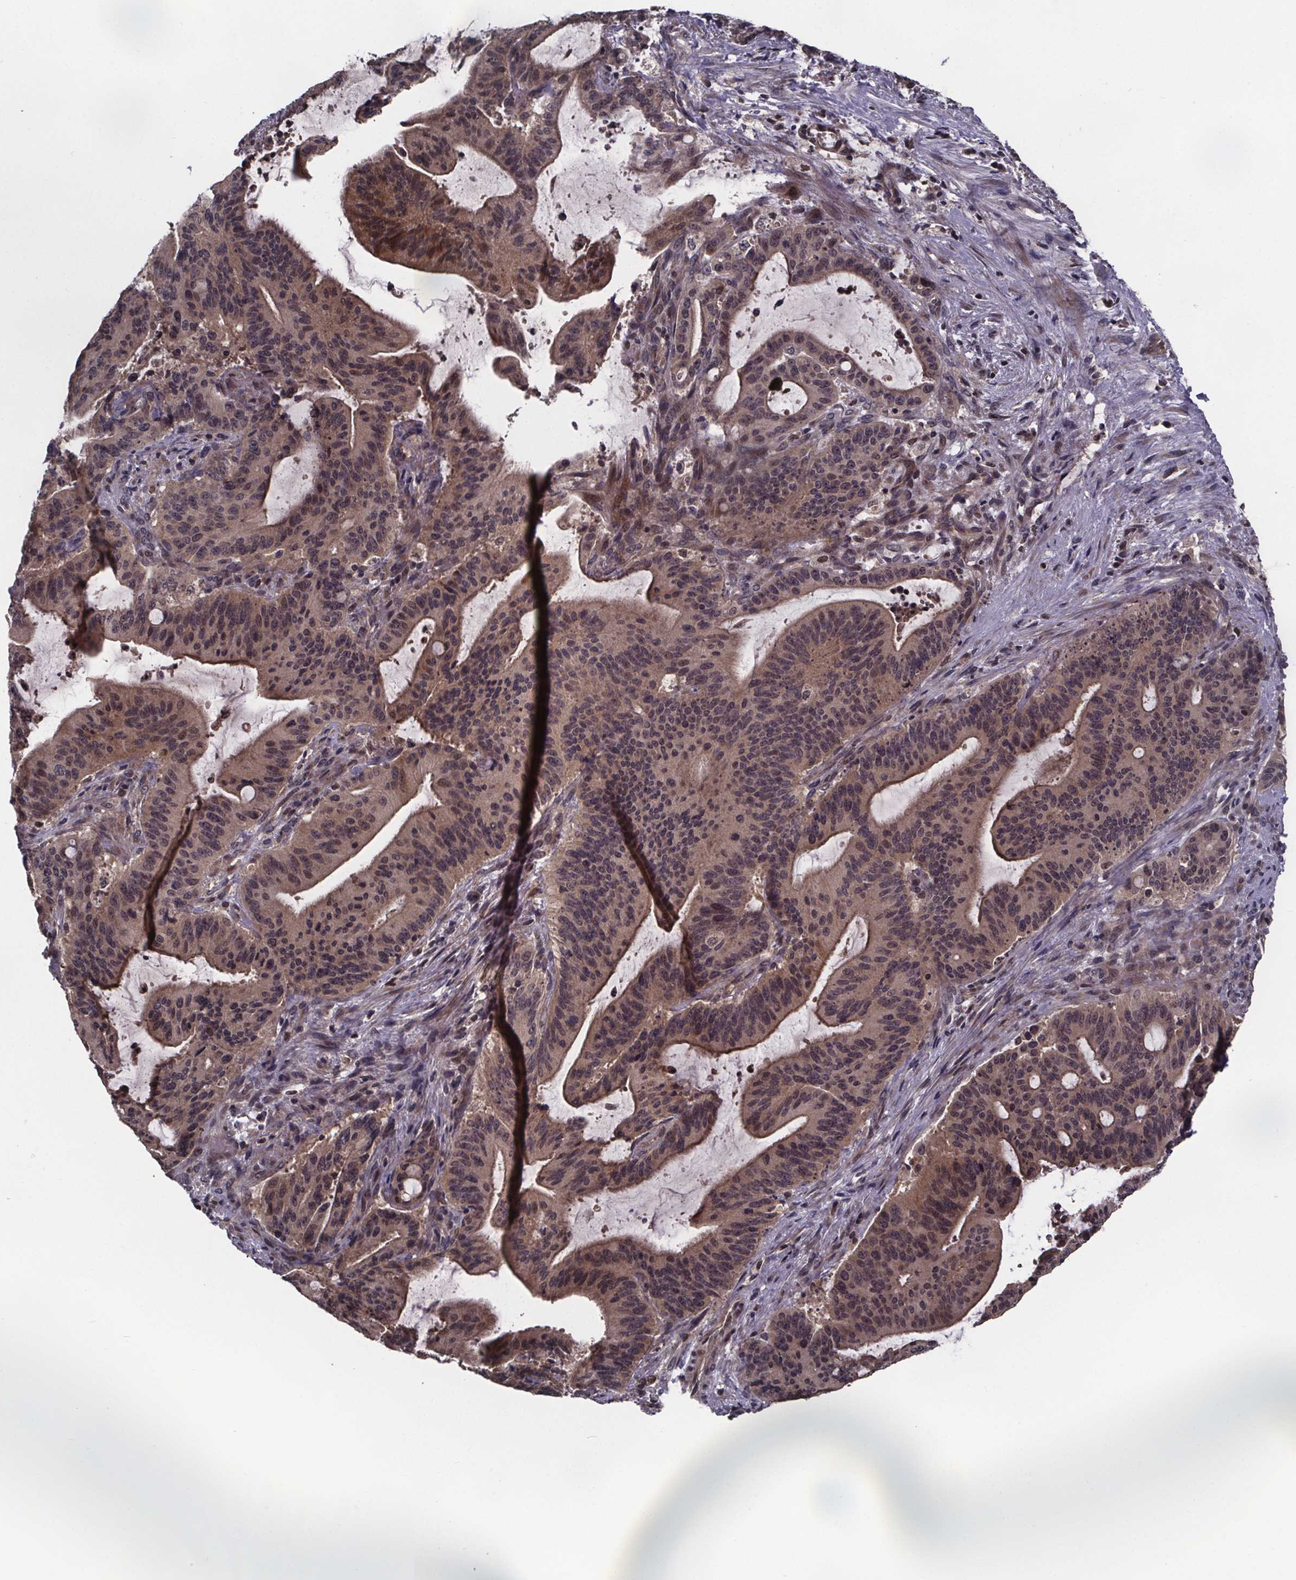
{"staining": {"intensity": "weak", "quantity": ">75%", "location": "cytoplasmic/membranous,nuclear"}, "tissue": "liver cancer", "cell_type": "Tumor cells", "image_type": "cancer", "snomed": [{"axis": "morphology", "description": "Cholangiocarcinoma"}, {"axis": "topography", "description": "Liver"}], "caption": "Human liver cholangiocarcinoma stained for a protein (brown) displays weak cytoplasmic/membranous and nuclear positive positivity in approximately >75% of tumor cells.", "gene": "FN3KRP", "patient": {"sex": "female", "age": 73}}